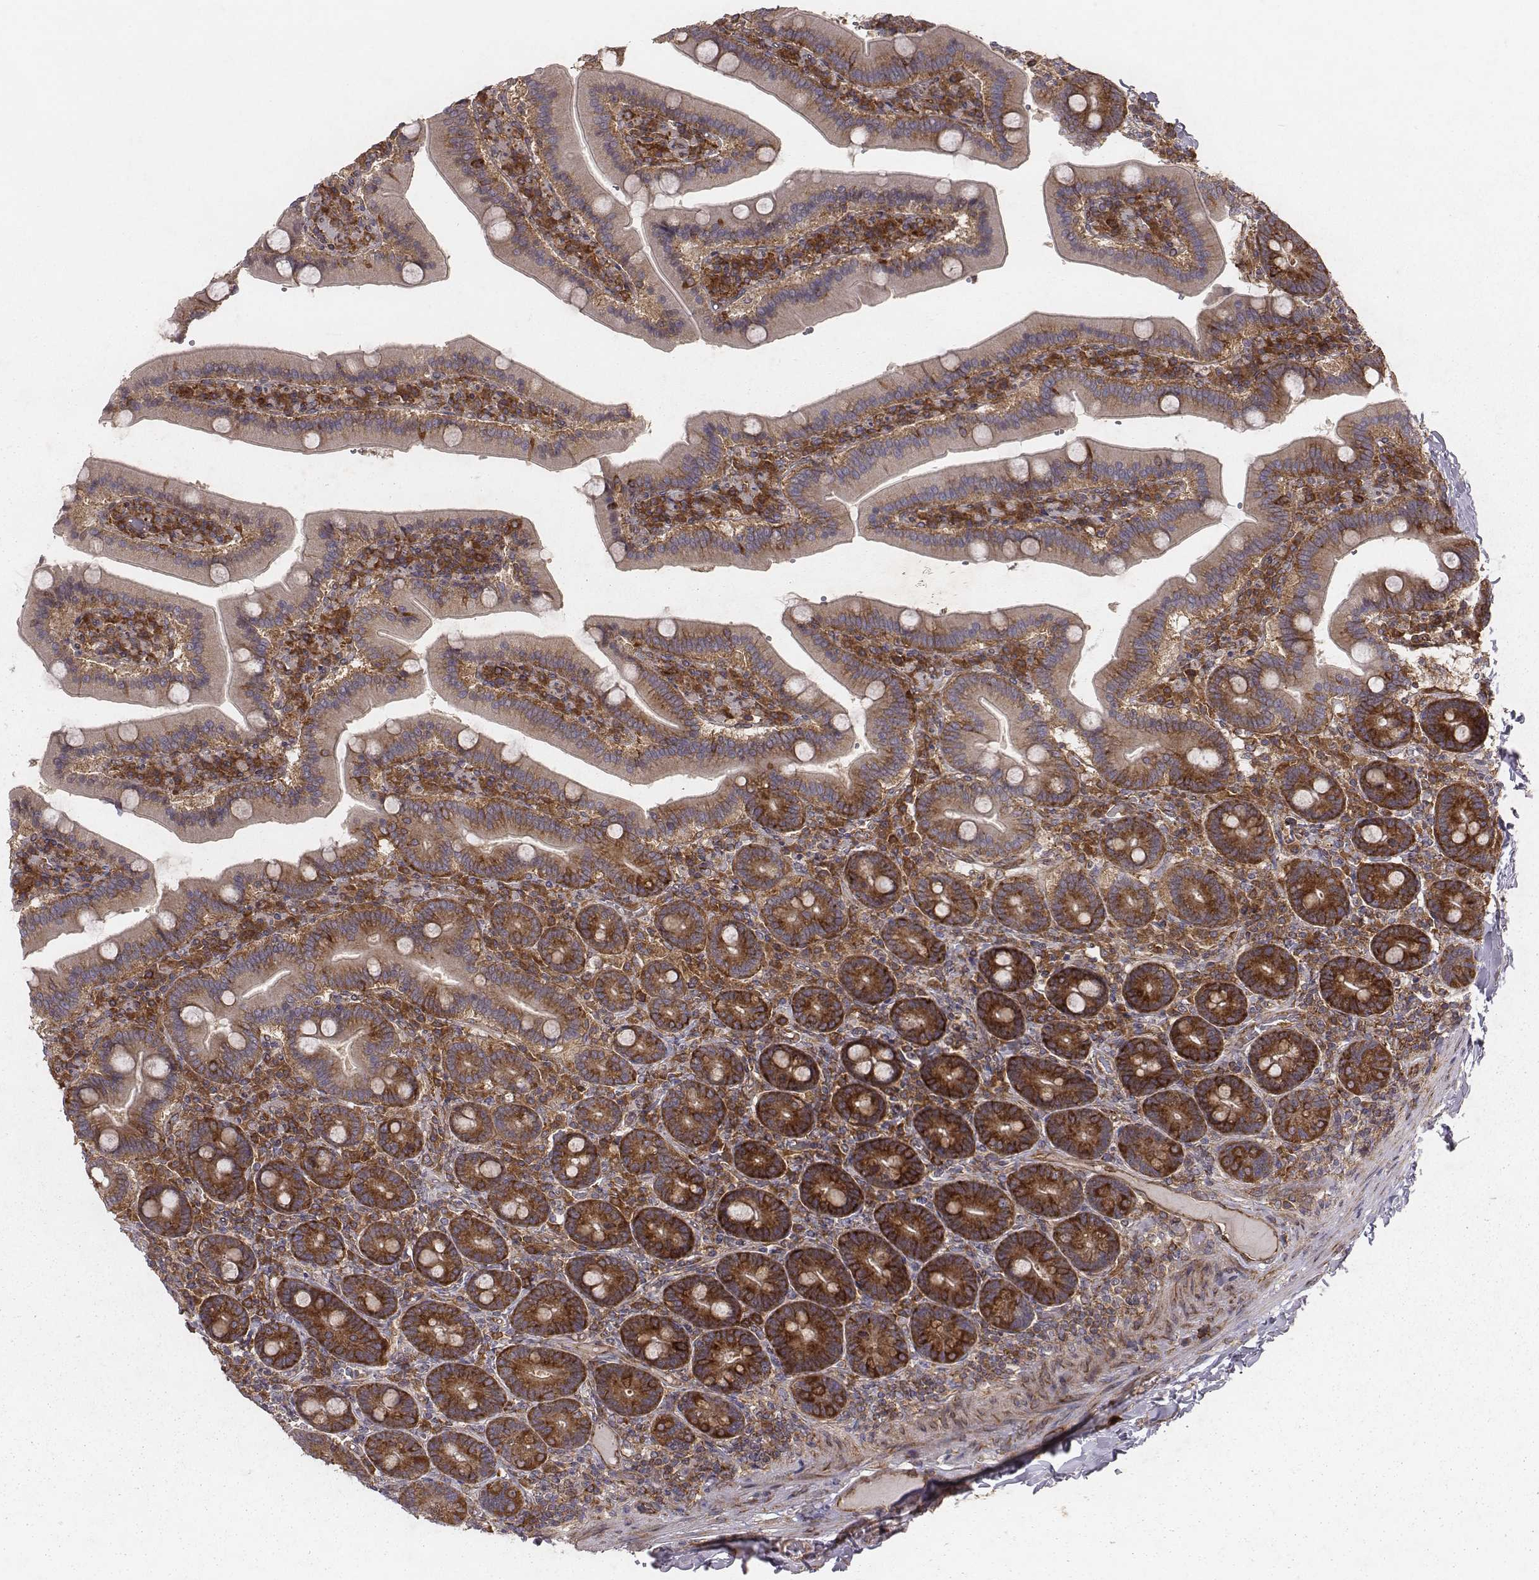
{"staining": {"intensity": "strong", "quantity": ">75%", "location": "cytoplasmic/membranous"}, "tissue": "duodenum", "cell_type": "Glandular cells", "image_type": "normal", "snomed": [{"axis": "morphology", "description": "Normal tissue, NOS"}, {"axis": "topography", "description": "Duodenum"}], "caption": "DAB immunohistochemical staining of benign human duodenum shows strong cytoplasmic/membranous protein staining in approximately >75% of glandular cells.", "gene": "TXLNA", "patient": {"sex": "female", "age": 62}}